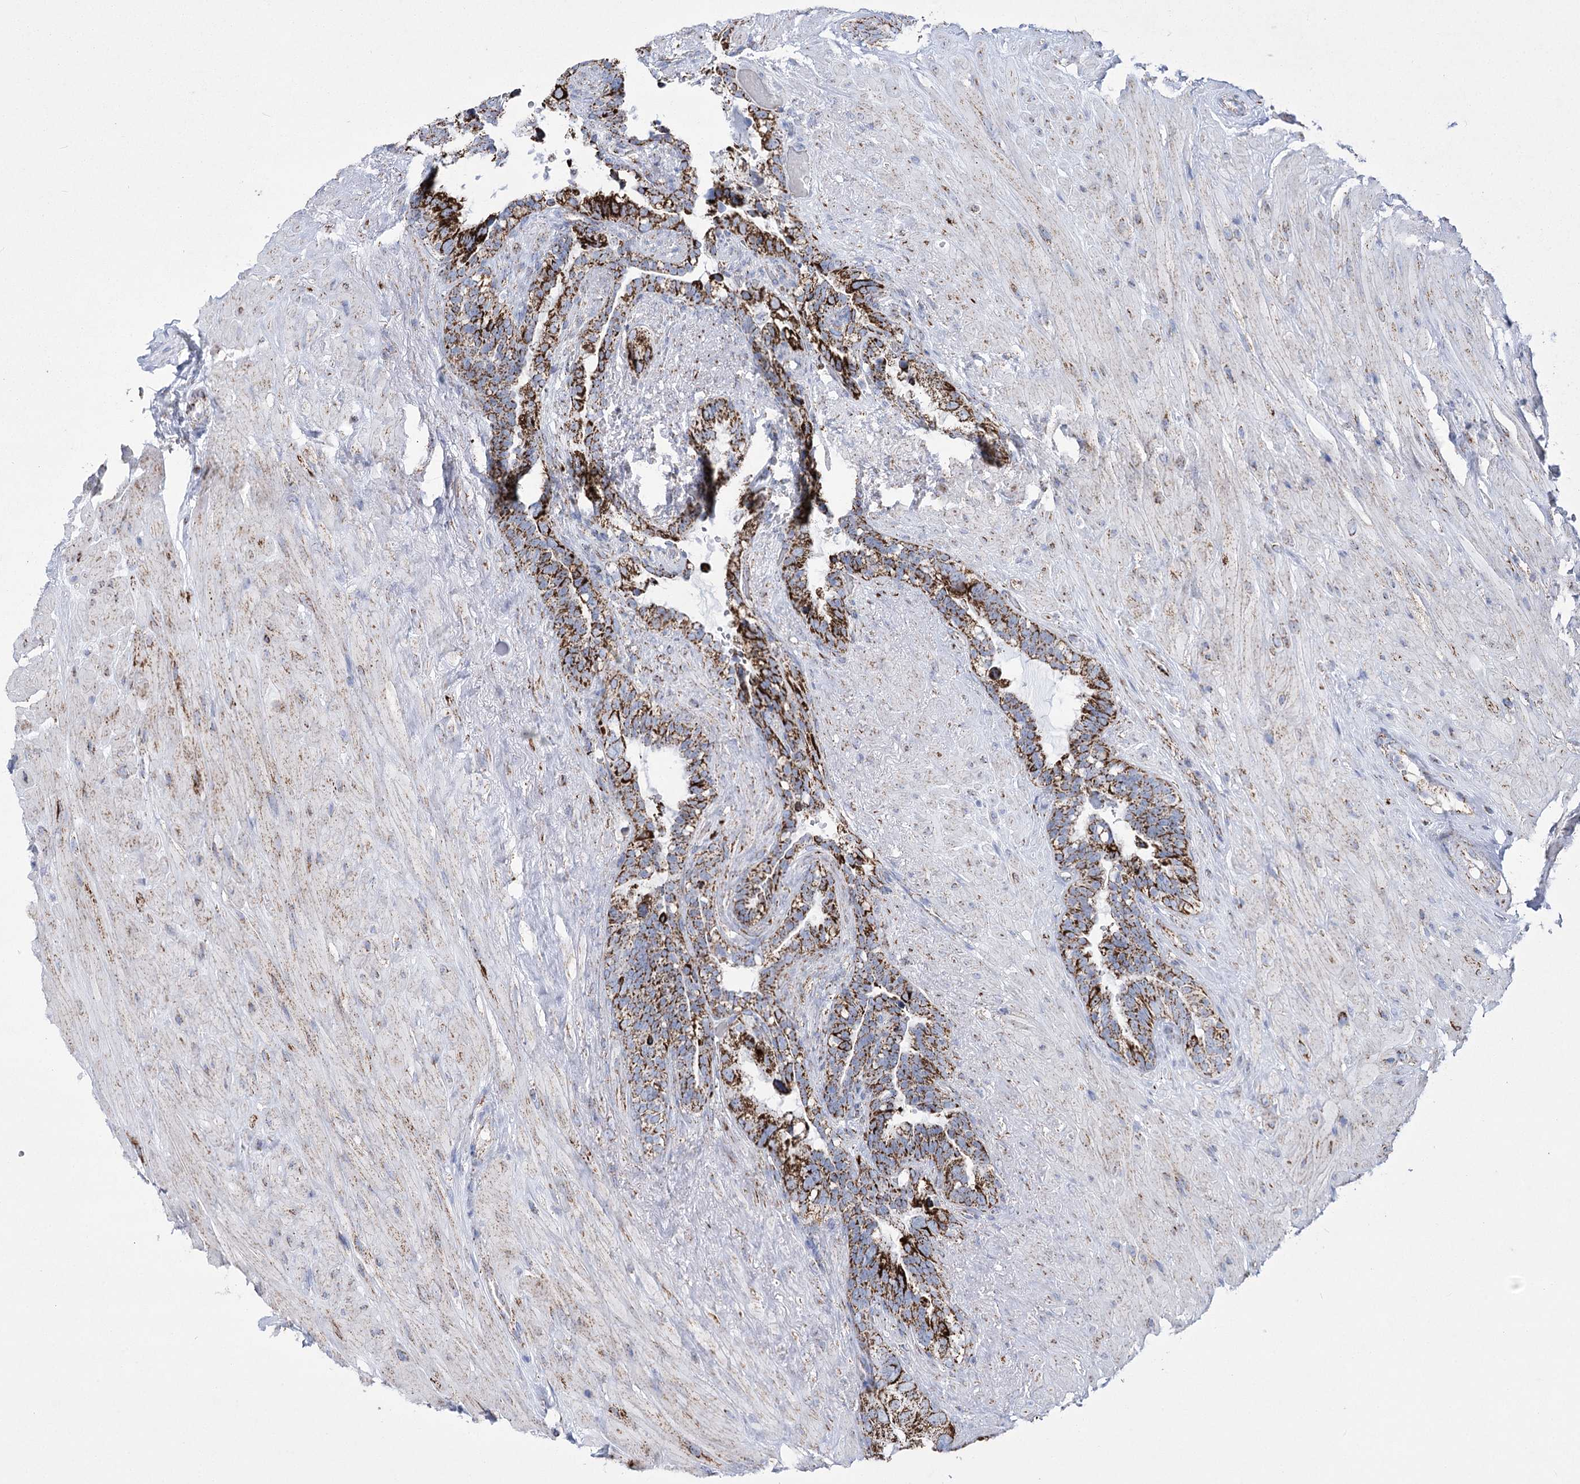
{"staining": {"intensity": "strong", "quantity": ">75%", "location": "cytoplasmic/membranous"}, "tissue": "seminal vesicle", "cell_type": "Glandular cells", "image_type": "normal", "snomed": [{"axis": "morphology", "description": "Normal tissue, NOS"}, {"axis": "topography", "description": "Seminal veicle"}], "caption": "Immunohistochemistry (IHC) histopathology image of benign seminal vesicle stained for a protein (brown), which demonstrates high levels of strong cytoplasmic/membranous expression in approximately >75% of glandular cells.", "gene": "PDHB", "patient": {"sex": "male", "age": 80}}